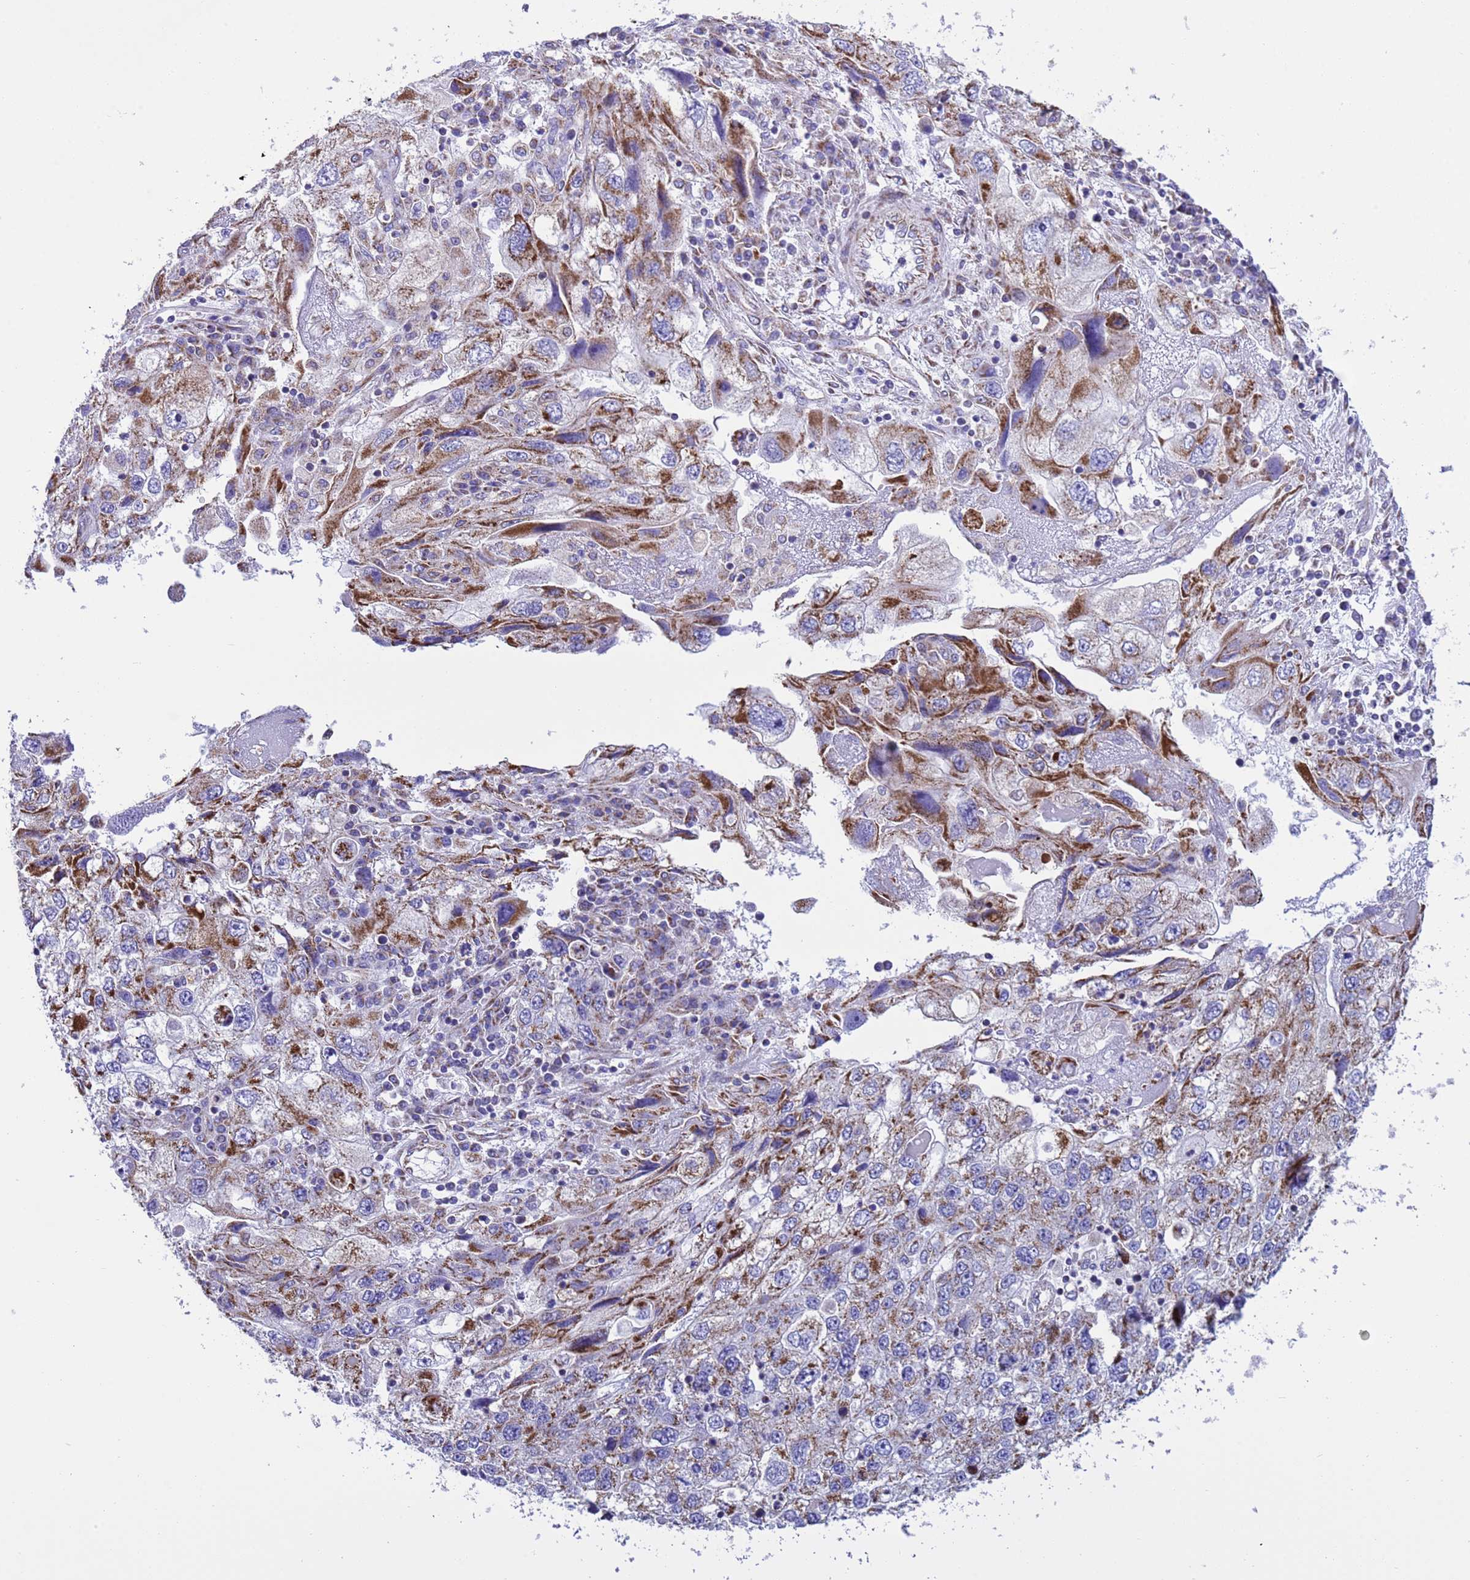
{"staining": {"intensity": "moderate", "quantity": "25%-75%", "location": "cytoplasmic/membranous"}, "tissue": "endometrial cancer", "cell_type": "Tumor cells", "image_type": "cancer", "snomed": [{"axis": "morphology", "description": "Adenocarcinoma, NOS"}, {"axis": "topography", "description": "Endometrium"}], "caption": "This is an image of immunohistochemistry staining of adenocarcinoma (endometrial), which shows moderate positivity in the cytoplasmic/membranous of tumor cells.", "gene": "CCDC191", "patient": {"sex": "female", "age": 49}}